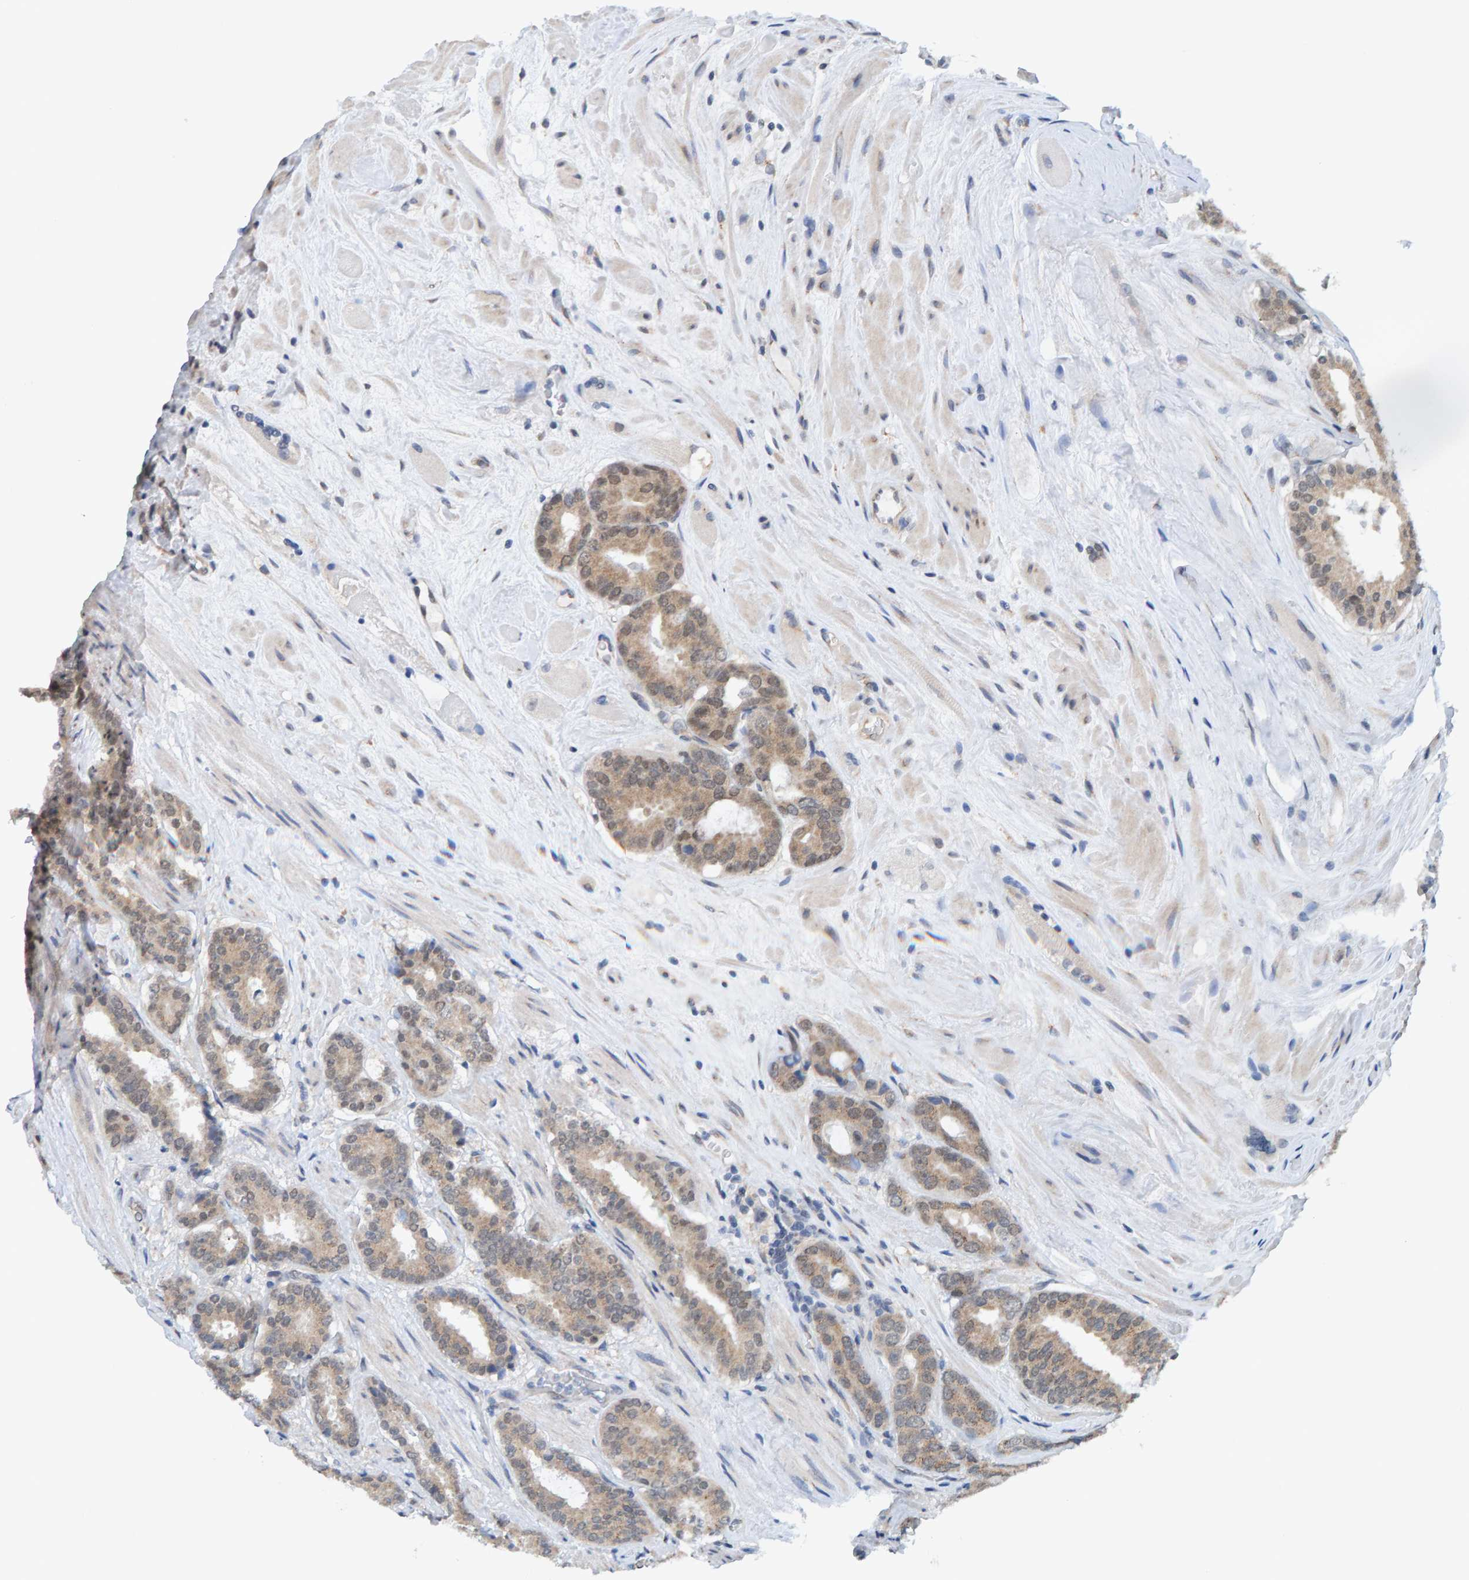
{"staining": {"intensity": "weak", "quantity": ">75%", "location": "cytoplasmic/membranous"}, "tissue": "prostate cancer", "cell_type": "Tumor cells", "image_type": "cancer", "snomed": [{"axis": "morphology", "description": "Adenocarcinoma, Low grade"}, {"axis": "topography", "description": "Prostate"}], "caption": "A micrograph of prostate cancer stained for a protein shows weak cytoplasmic/membranous brown staining in tumor cells.", "gene": "SCRN2", "patient": {"sex": "male", "age": 69}}